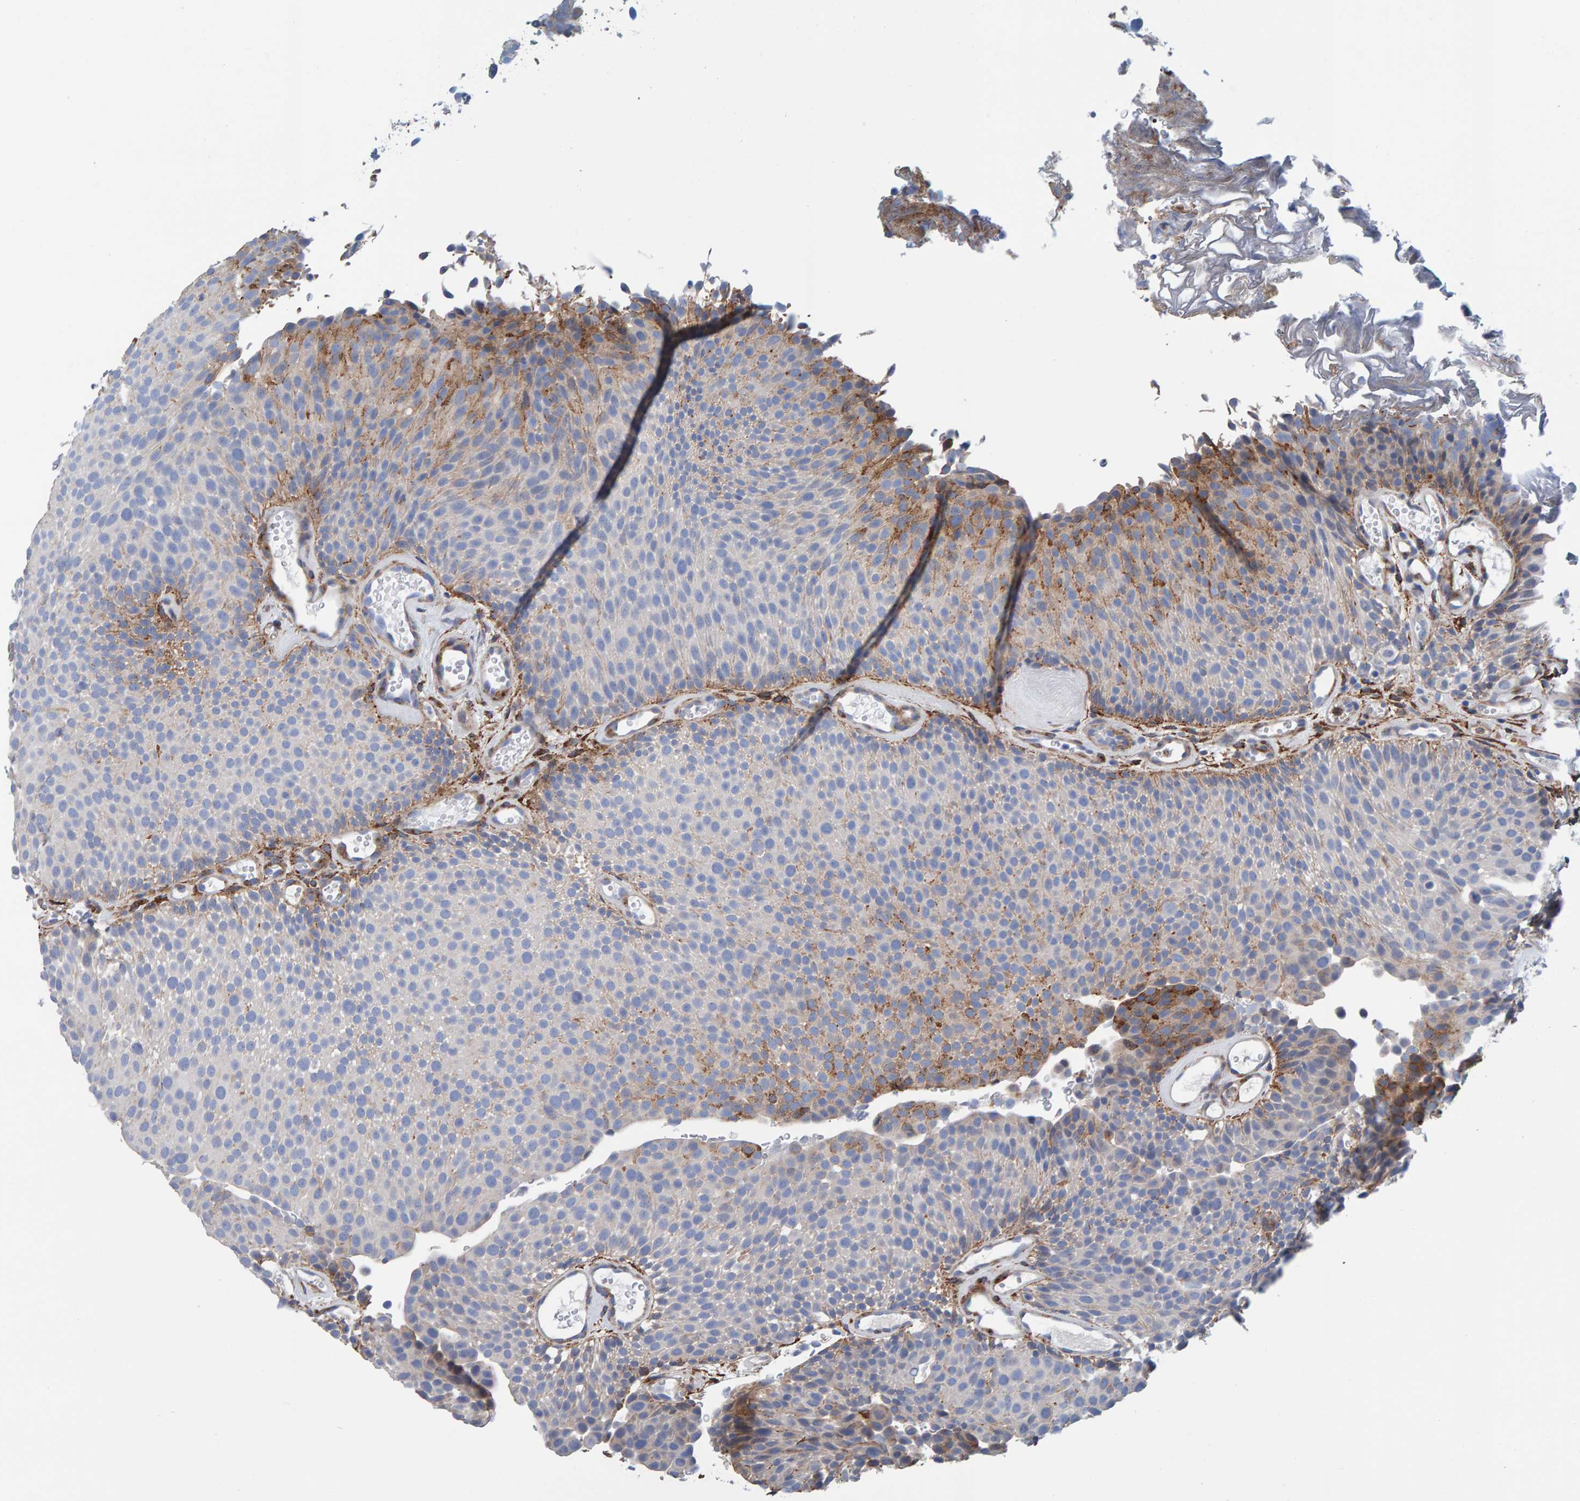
{"staining": {"intensity": "weak", "quantity": "25%-75%", "location": "cytoplasmic/membranous"}, "tissue": "urothelial cancer", "cell_type": "Tumor cells", "image_type": "cancer", "snomed": [{"axis": "morphology", "description": "Urothelial carcinoma, Low grade"}, {"axis": "topography", "description": "Urinary bladder"}], "caption": "Urothelial carcinoma (low-grade) stained with a protein marker demonstrates weak staining in tumor cells.", "gene": "LRP1", "patient": {"sex": "male", "age": 78}}